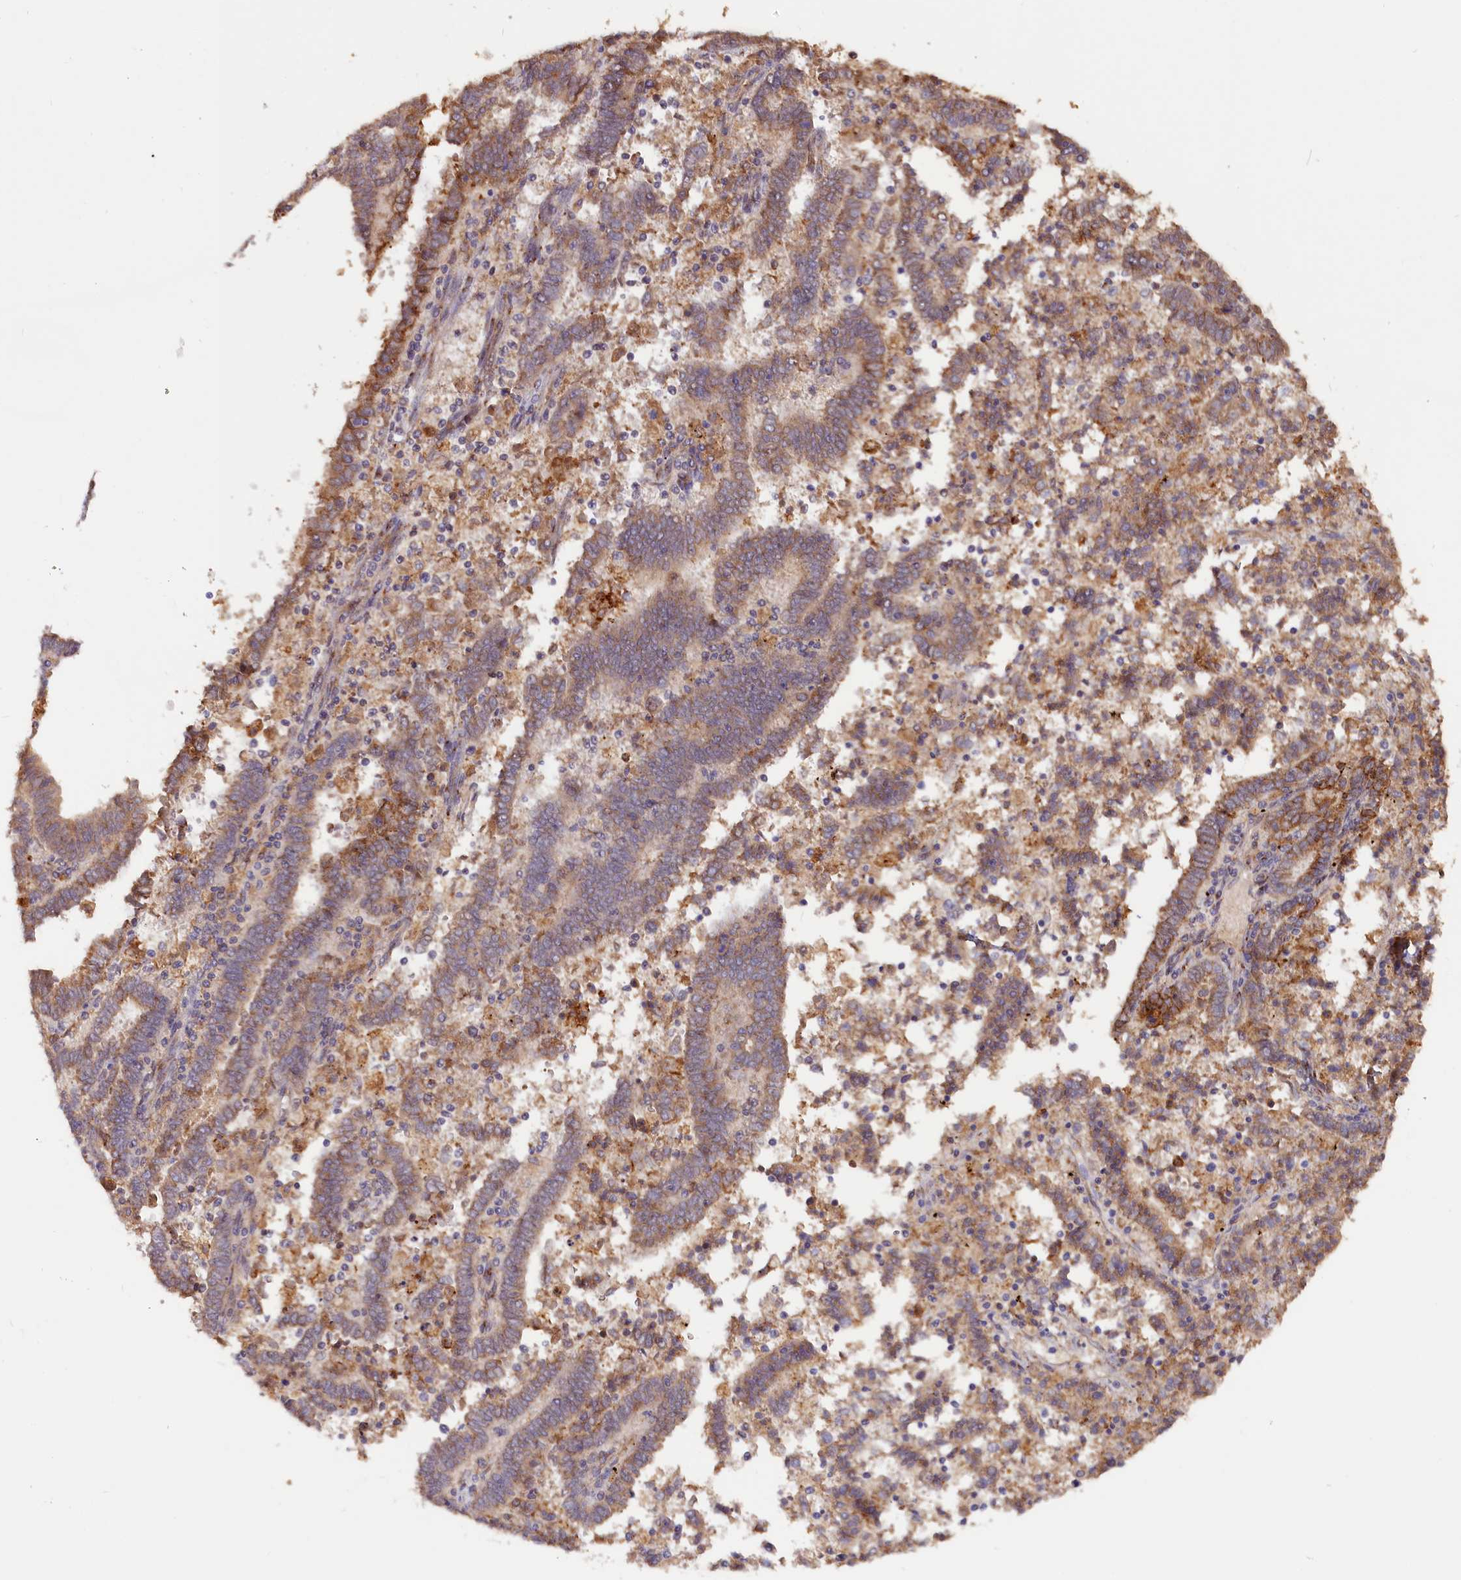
{"staining": {"intensity": "moderate", "quantity": ">75%", "location": "cytoplasmic/membranous"}, "tissue": "endometrial cancer", "cell_type": "Tumor cells", "image_type": "cancer", "snomed": [{"axis": "morphology", "description": "Adenocarcinoma, NOS"}, {"axis": "topography", "description": "Uterus"}], "caption": "An image of human endometrial adenocarcinoma stained for a protein reveals moderate cytoplasmic/membranous brown staining in tumor cells.", "gene": "TANGO6", "patient": {"sex": "female", "age": 83}}